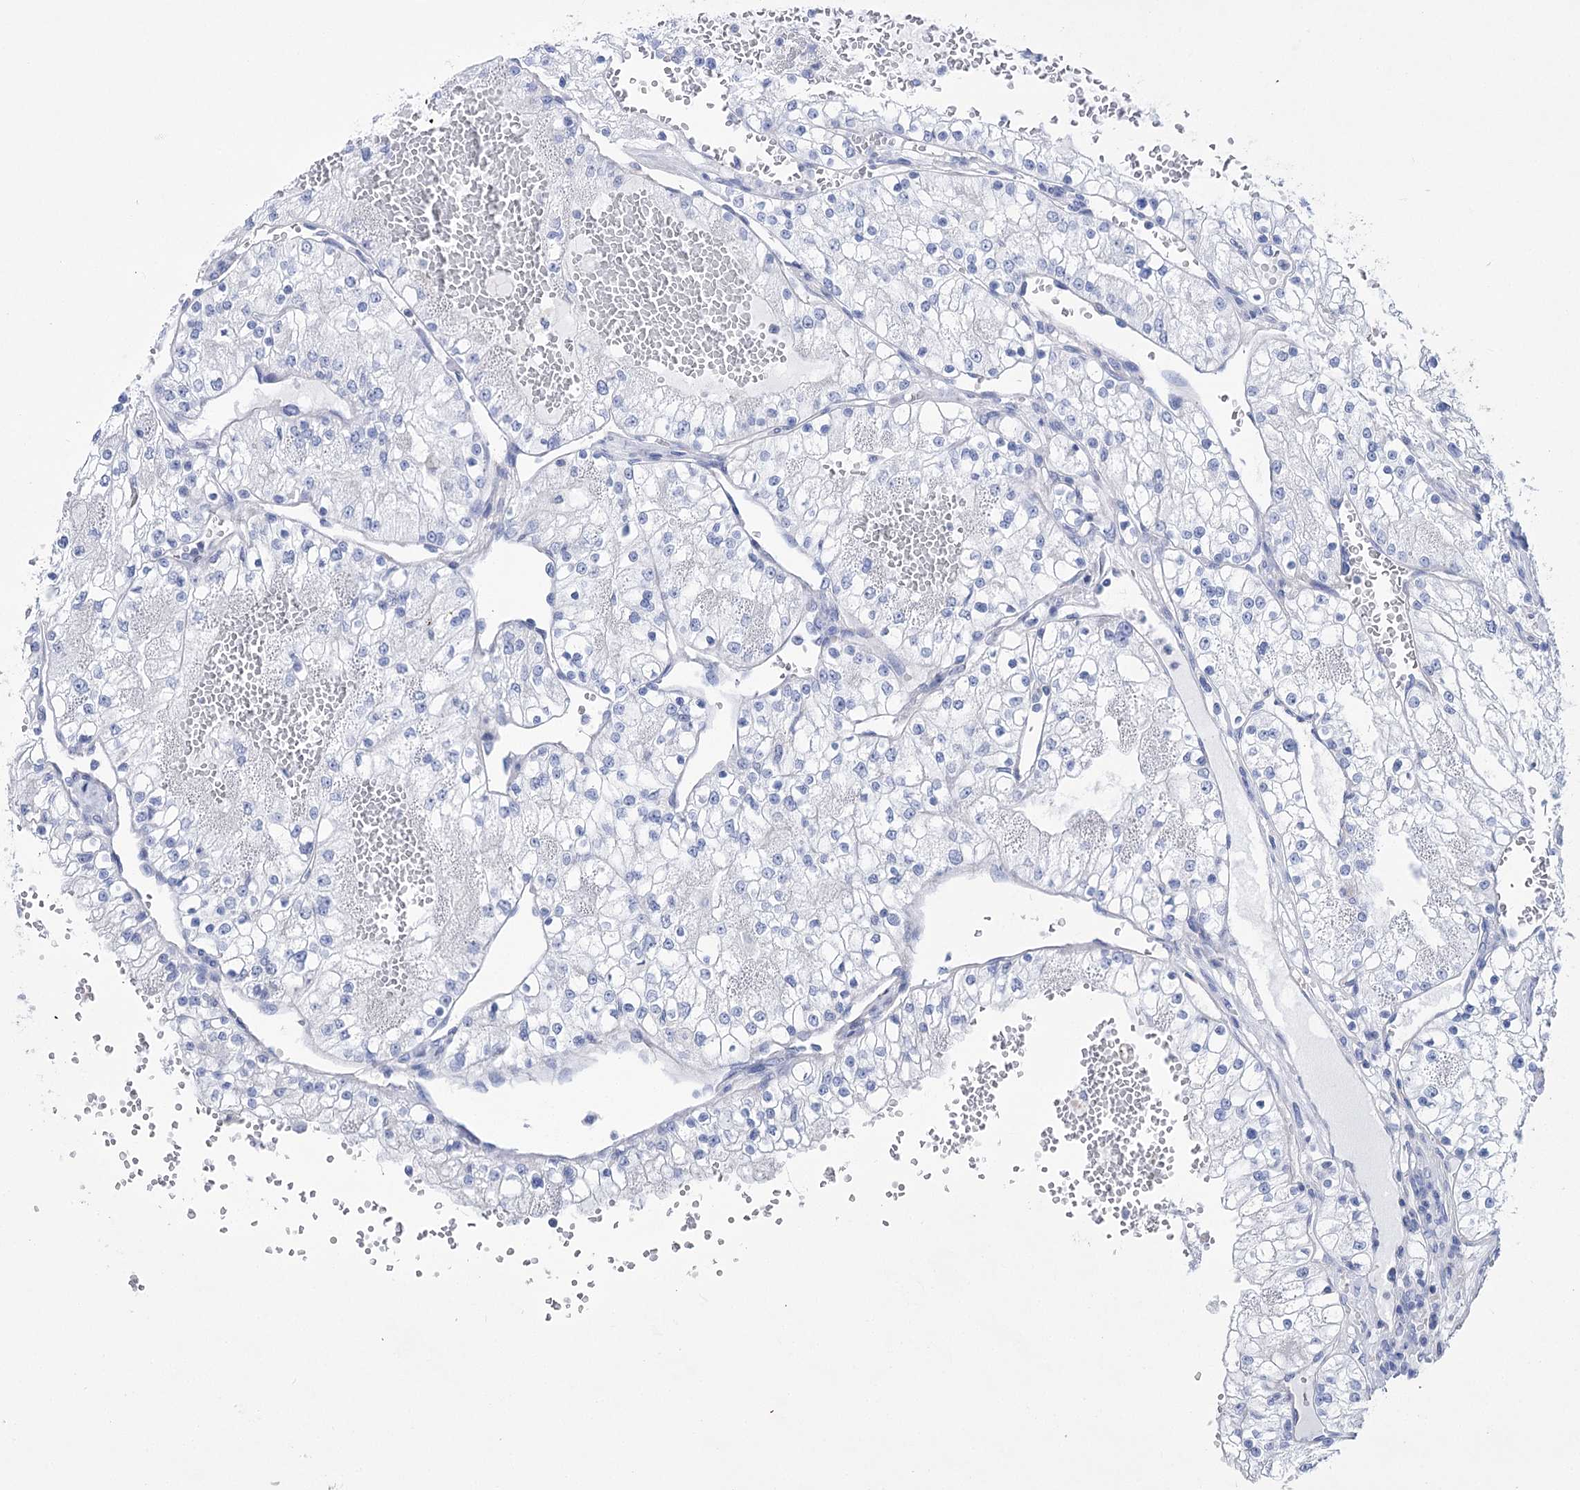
{"staining": {"intensity": "negative", "quantity": "none", "location": "none"}, "tissue": "renal cancer", "cell_type": "Tumor cells", "image_type": "cancer", "snomed": [{"axis": "morphology", "description": "Normal tissue, NOS"}, {"axis": "morphology", "description": "Adenocarcinoma, NOS"}, {"axis": "topography", "description": "Kidney"}], "caption": "DAB immunohistochemical staining of human renal cancer exhibits no significant positivity in tumor cells.", "gene": "PCDHA1", "patient": {"sex": "male", "age": 68}}